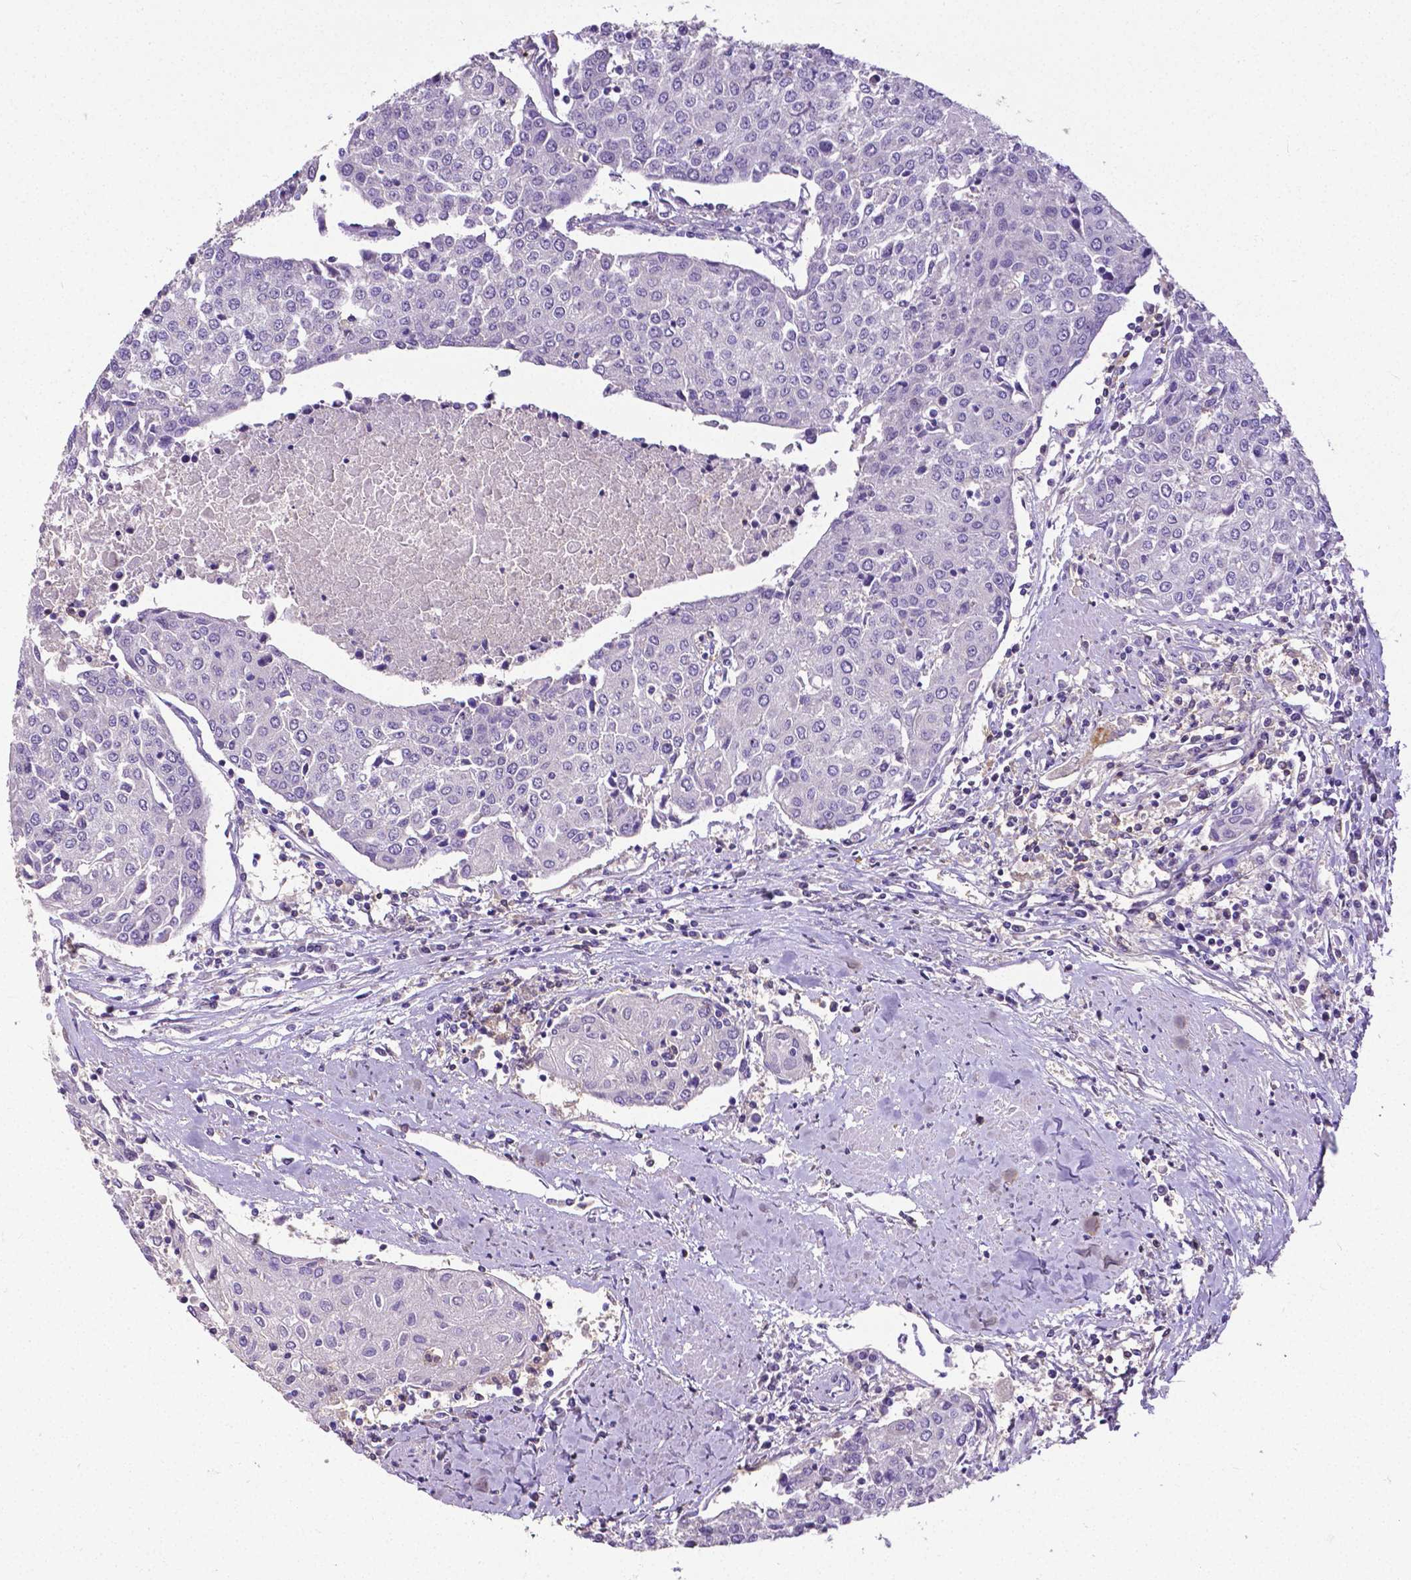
{"staining": {"intensity": "negative", "quantity": "none", "location": "none"}, "tissue": "urothelial cancer", "cell_type": "Tumor cells", "image_type": "cancer", "snomed": [{"axis": "morphology", "description": "Urothelial carcinoma, High grade"}, {"axis": "topography", "description": "Urinary bladder"}], "caption": "Tumor cells show no significant staining in high-grade urothelial carcinoma. (DAB (3,3'-diaminobenzidine) immunohistochemistry visualized using brightfield microscopy, high magnification).", "gene": "CD4", "patient": {"sex": "female", "age": 85}}